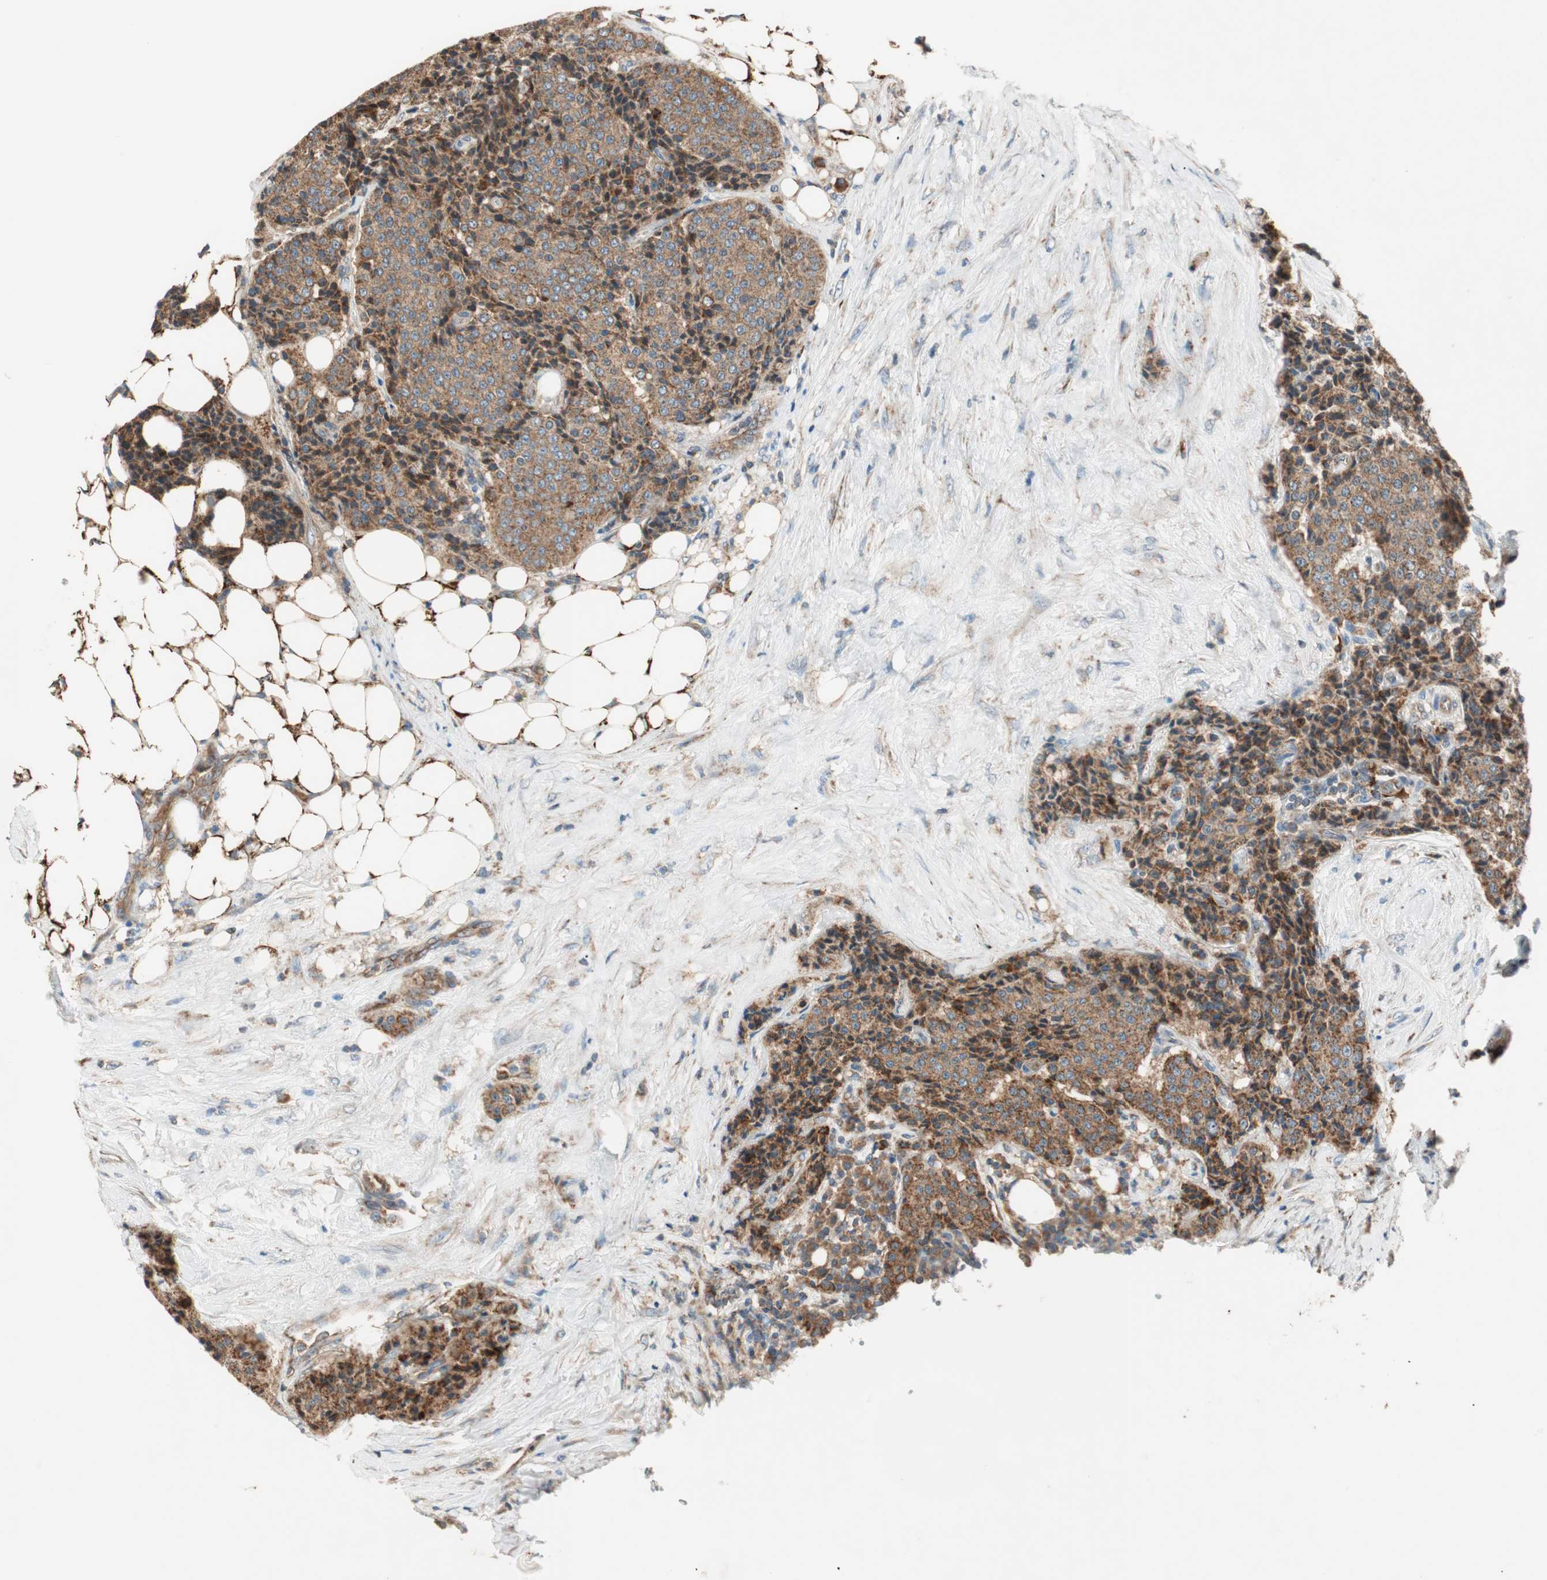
{"staining": {"intensity": "moderate", "quantity": ">75%", "location": "cytoplasmic/membranous"}, "tissue": "carcinoid", "cell_type": "Tumor cells", "image_type": "cancer", "snomed": [{"axis": "morphology", "description": "Carcinoid, malignant, NOS"}, {"axis": "topography", "description": "Colon"}], "caption": "Protein analysis of carcinoid tissue displays moderate cytoplasmic/membranous expression in about >75% of tumor cells.", "gene": "CC2D1A", "patient": {"sex": "female", "age": 61}}